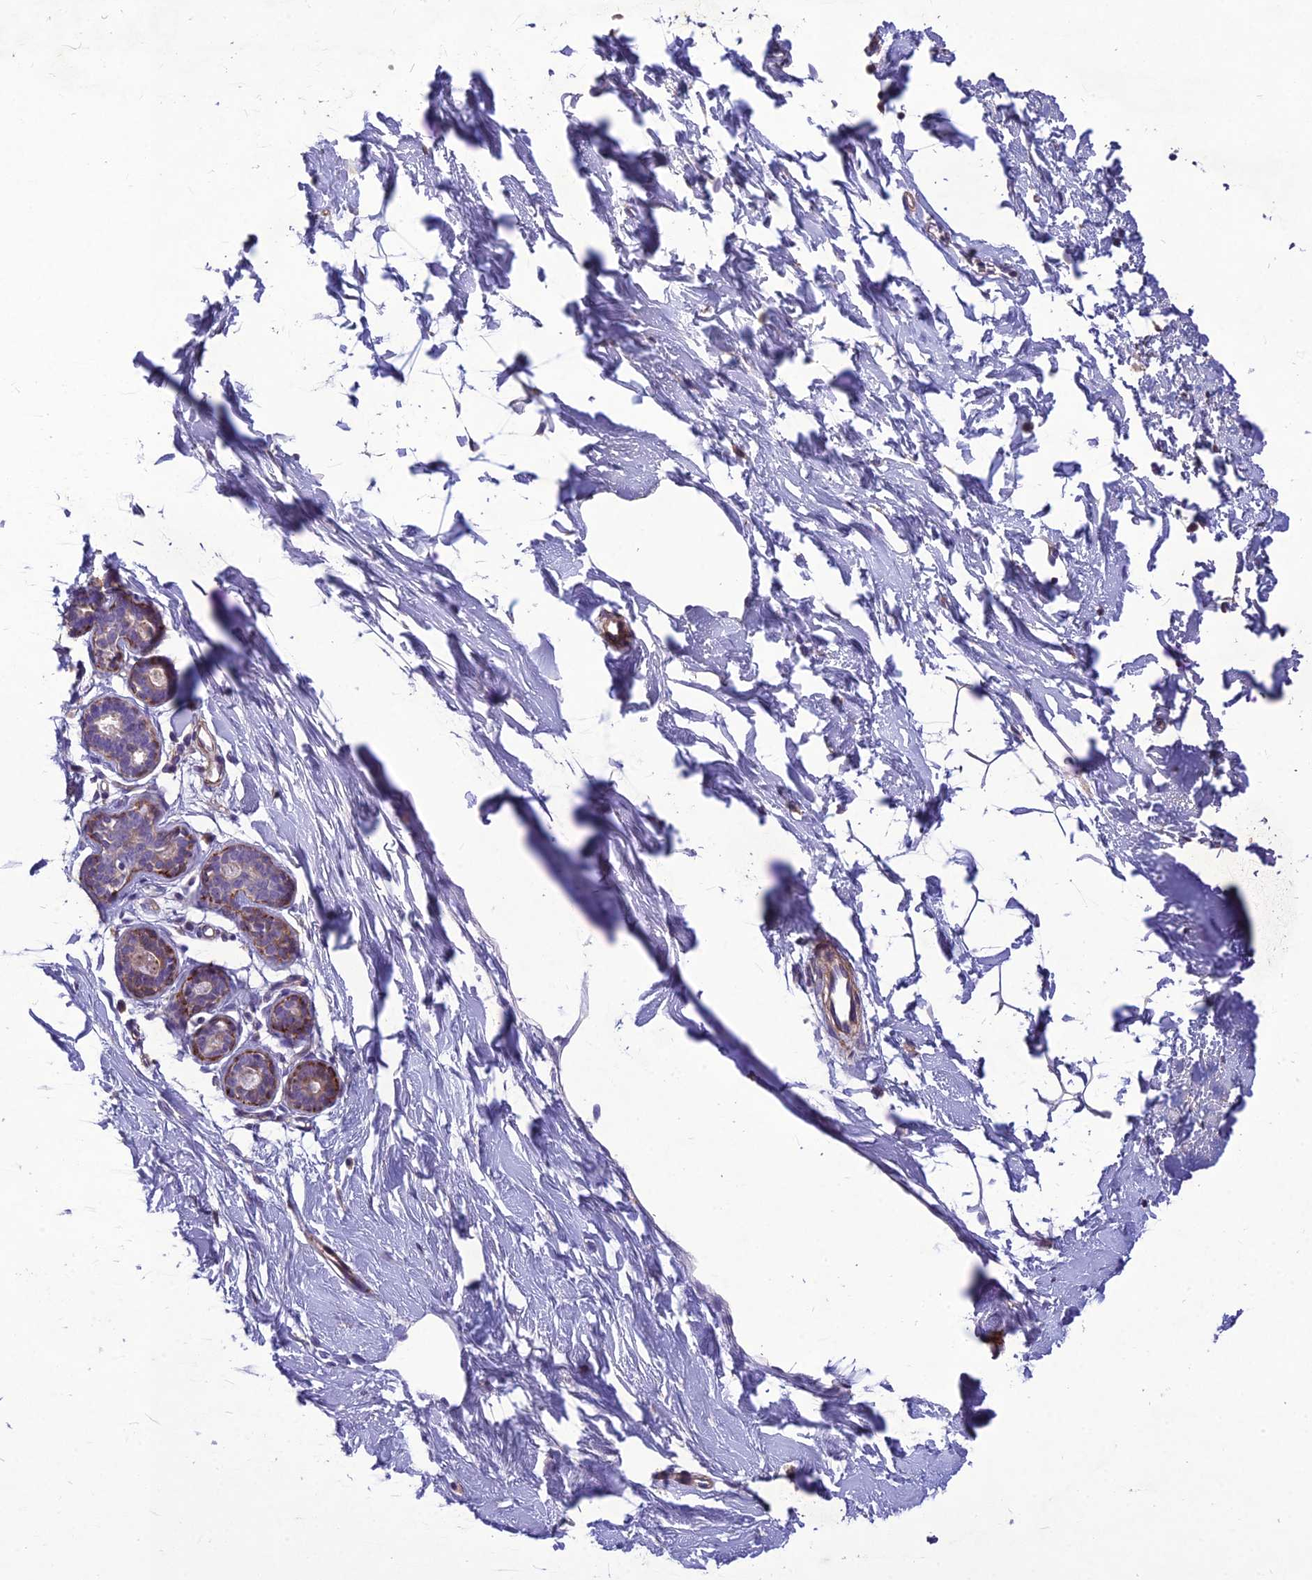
{"staining": {"intensity": "negative", "quantity": "none", "location": "none"}, "tissue": "adipose tissue", "cell_type": "Adipocytes", "image_type": "normal", "snomed": [{"axis": "morphology", "description": "Normal tissue, NOS"}, {"axis": "topography", "description": "Breast"}], "caption": "Adipocytes are negative for protein expression in normal human adipose tissue. (Brightfield microscopy of DAB immunohistochemistry at high magnification).", "gene": "CLUH", "patient": {"sex": "female", "age": 23}}